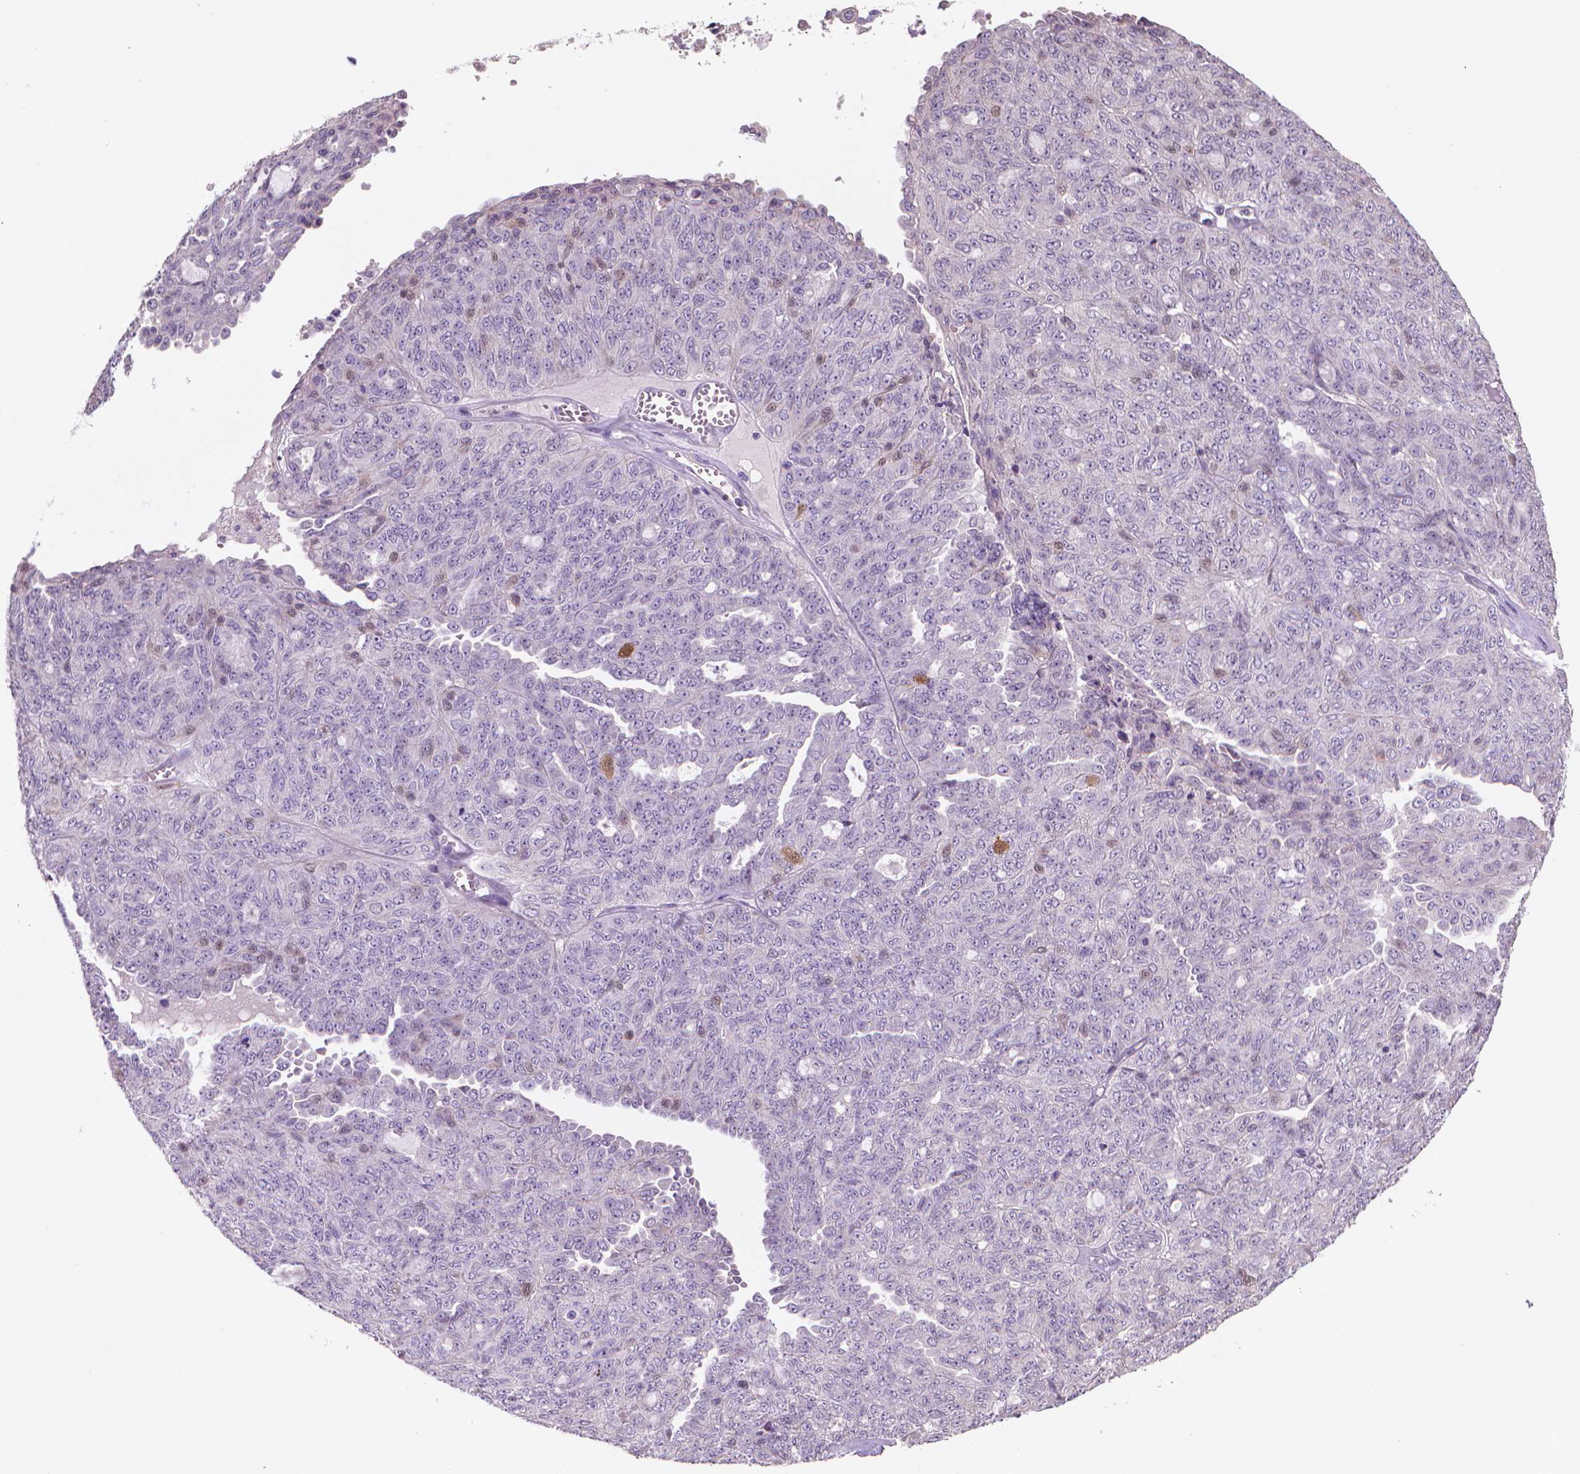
{"staining": {"intensity": "moderate", "quantity": "<25%", "location": "cytoplasmic/membranous,nuclear"}, "tissue": "ovarian cancer", "cell_type": "Tumor cells", "image_type": "cancer", "snomed": [{"axis": "morphology", "description": "Cystadenocarcinoma, serous, NOS"}, {"axis": "topography", "description": "Ovary"}], "caption": "Protein expression by immunohistochemistry demonstrates moderate cytoplasmic/membranous and nuclear positivity in approximately <25% of tumor cells in ovarian cancer.", "gene": "CLXN", "patient": {"sex": "female", "age": 71}}